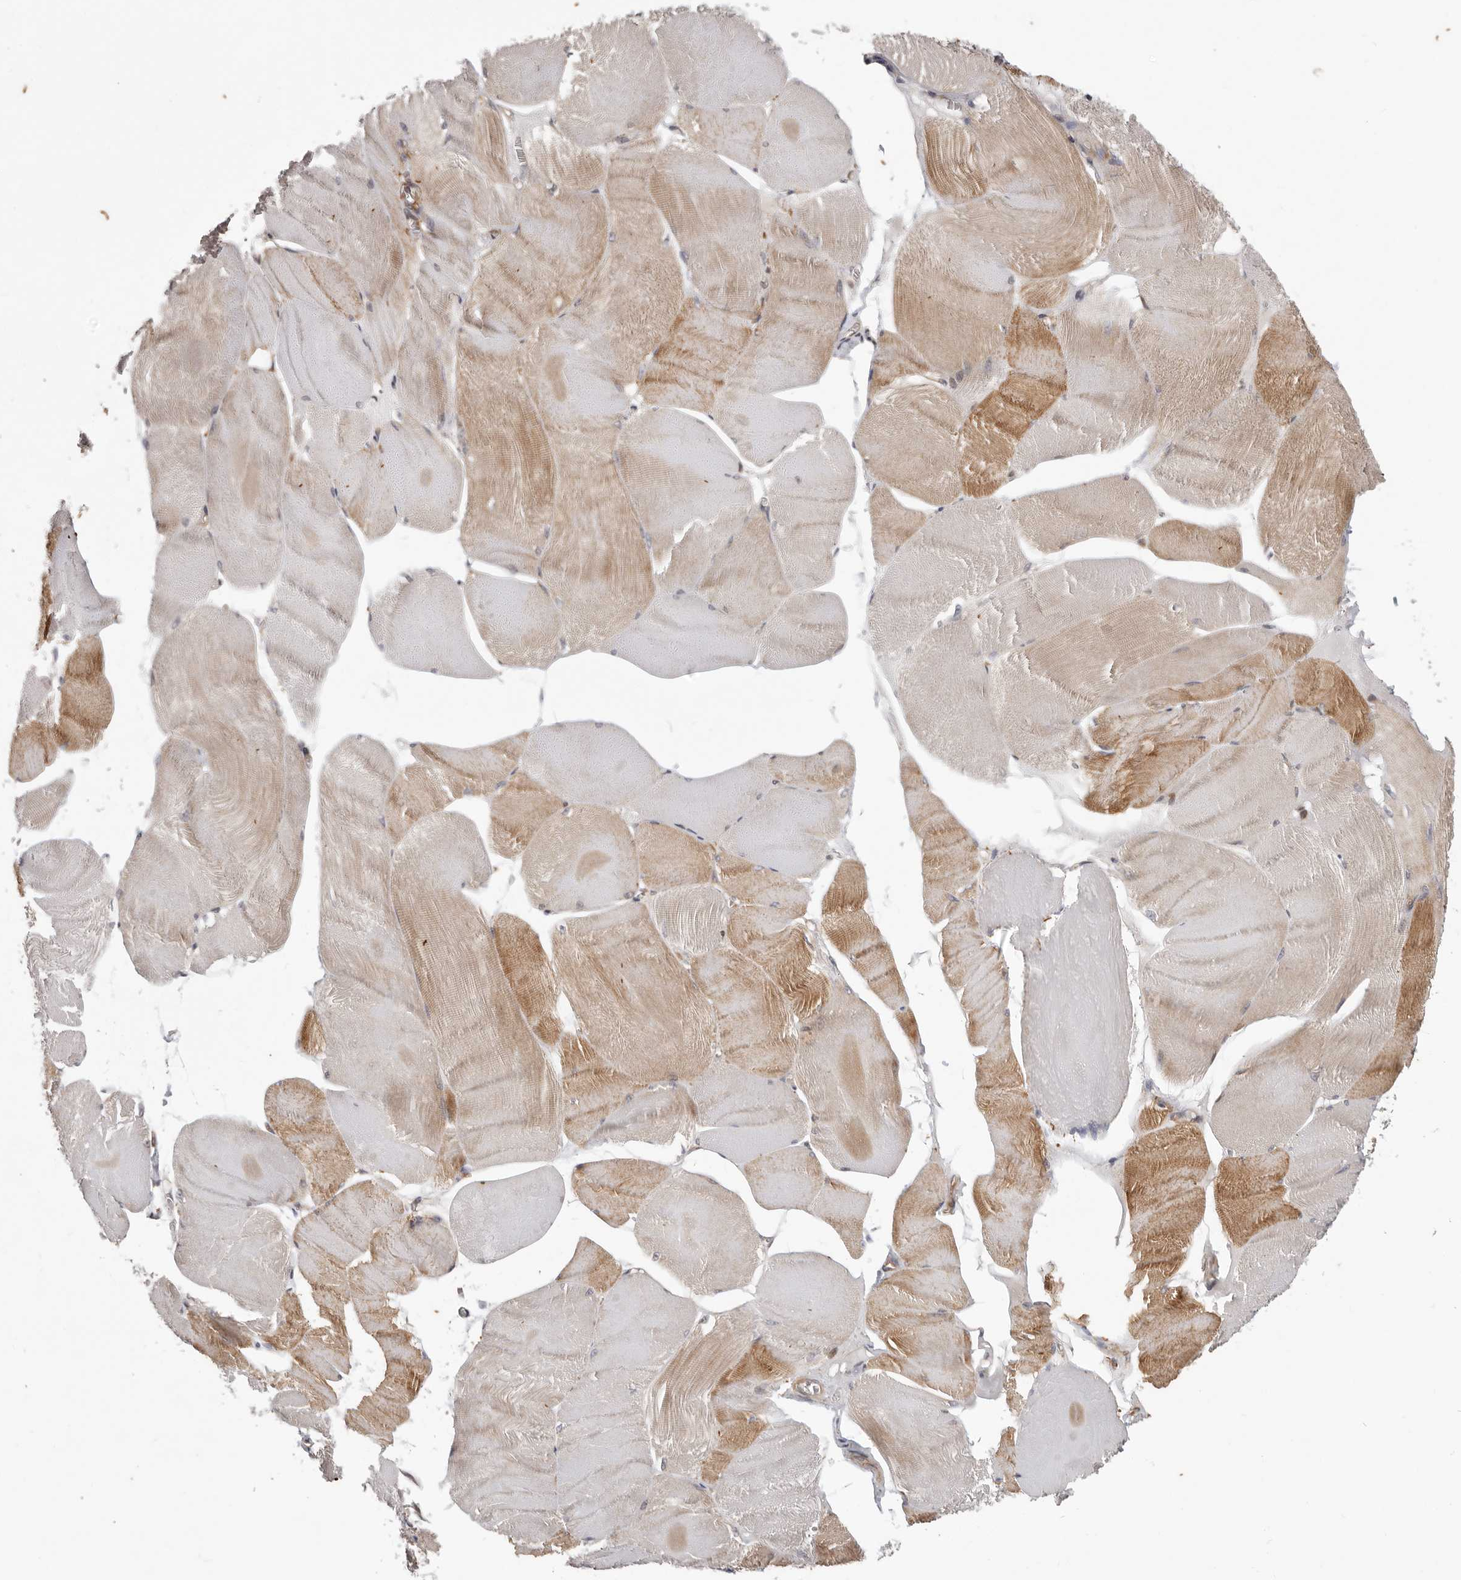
{"staining": {"intensity": "moderate", "quantity": "25%-75%", "location": "cytoplasmic/membranous"}, "tissue": "skeletal muscle", "cell_type": "Myocytes", "image_type": "normal", "snomed": [{"axis": "morphology", "description": "Normal tissue, NOS"}, {"axis": "morphology", "description": "Basal cell carcinoma"}, {"axis": "topography", "description": "Skeletal muscle"}], "caption": "An image showing moderate cytoplasmic/membranous staining in about 25%-75% of myocytes in benign skeletal muscle, as visualized by brown immunohistochemical staining.", "gene": "MRPS10", "patient": {"sex": "female", "age": 64}}